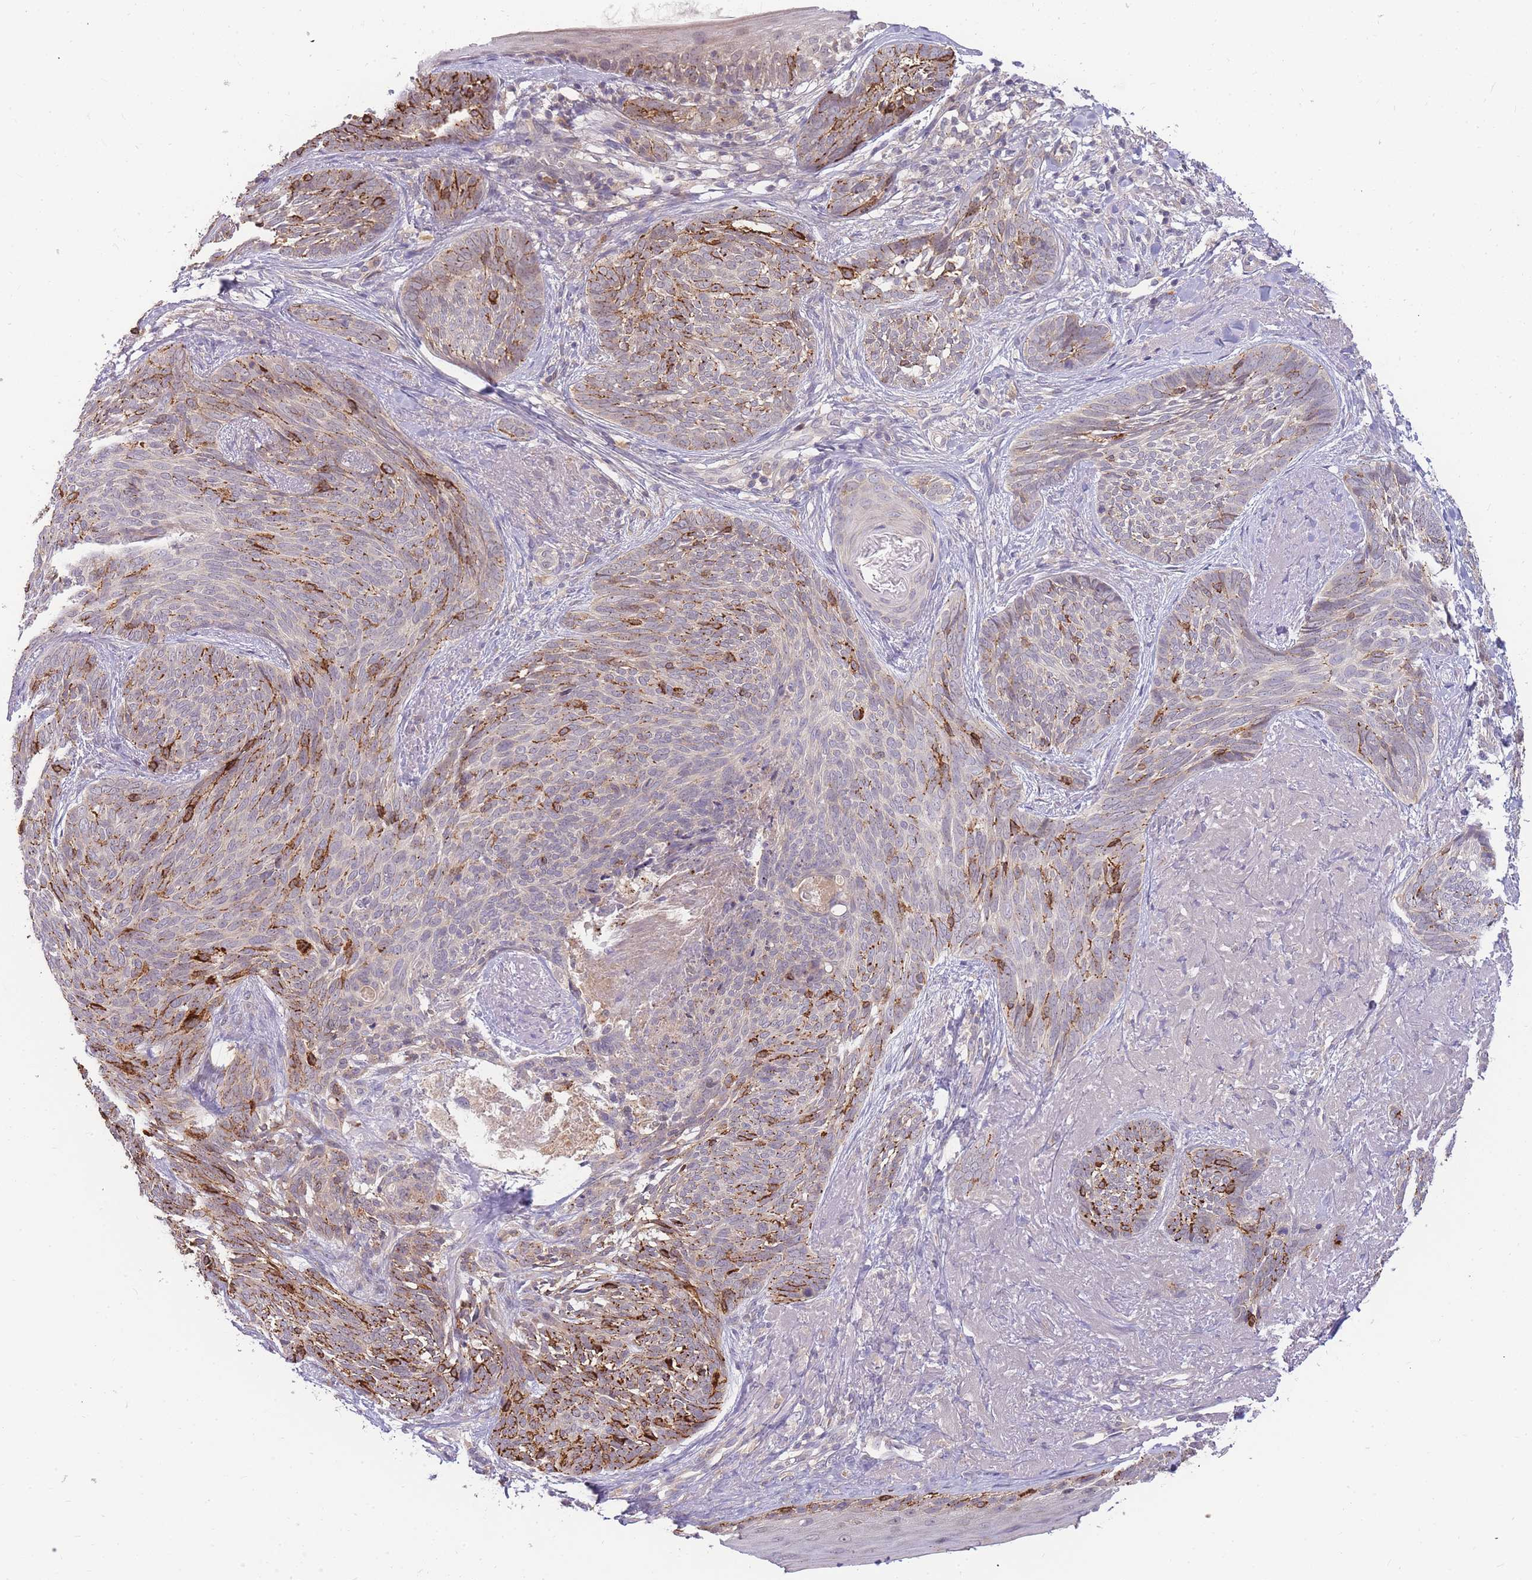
{"staining": {"intensity": "moderate", "quantity": "<25%", "location": "cytoplasmic/membranous"}, "tissue": "skin cancer", "cell_type": "Tumor cells", "image_type": "cancer", "snomed": [{"axis": "morphology", "description": "Basal cell carcinoma"}, {"axis": "topography", "description": "Skin"}], "caption": "Moderate cytoplasmic/membranous staining is identified in about <25% of tumor cells in skin basal cell carcinoma.", "gene": "ZNF577", "patient": {"sex": "female", "age": 86}}